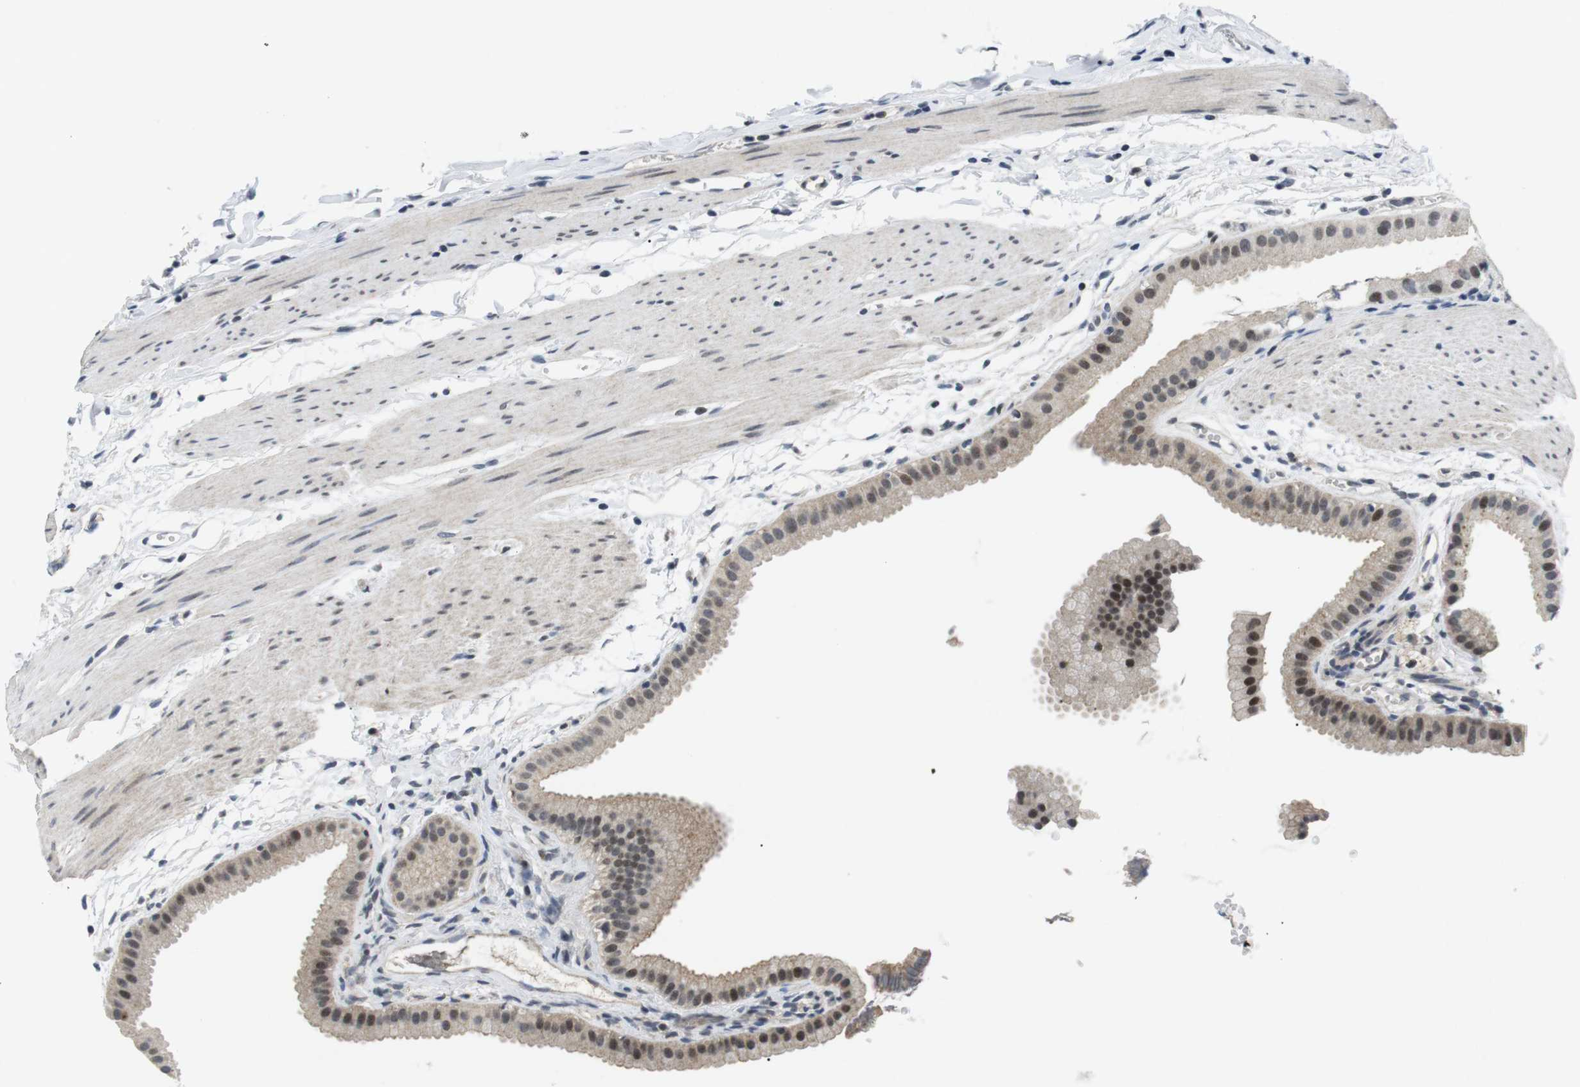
{"staining": {"intensity": "moderate", "quantity": "25%-75%", "location": "nuclear"}, "tissue": "gallbladder", "cell_type": "Glandular cells", "image_type": "normal", "snomed": [{"axis": "morphology", "description": "Normal tissue, NOS"}, {"axis": "topography", "description": "Gallbladder"}], "caption": "IHC (DAB (3,3'-diaminobenzidine)) staining of unremarkable human gallbladder displays moderate nuclear protein expression in approximately 25%-75% of glandular cells. (brown staining indicates protein expression, while blue staining denotes nuclei).", "gene": "NECTIN1", "patient": {"sex": "female", "age": 64}}